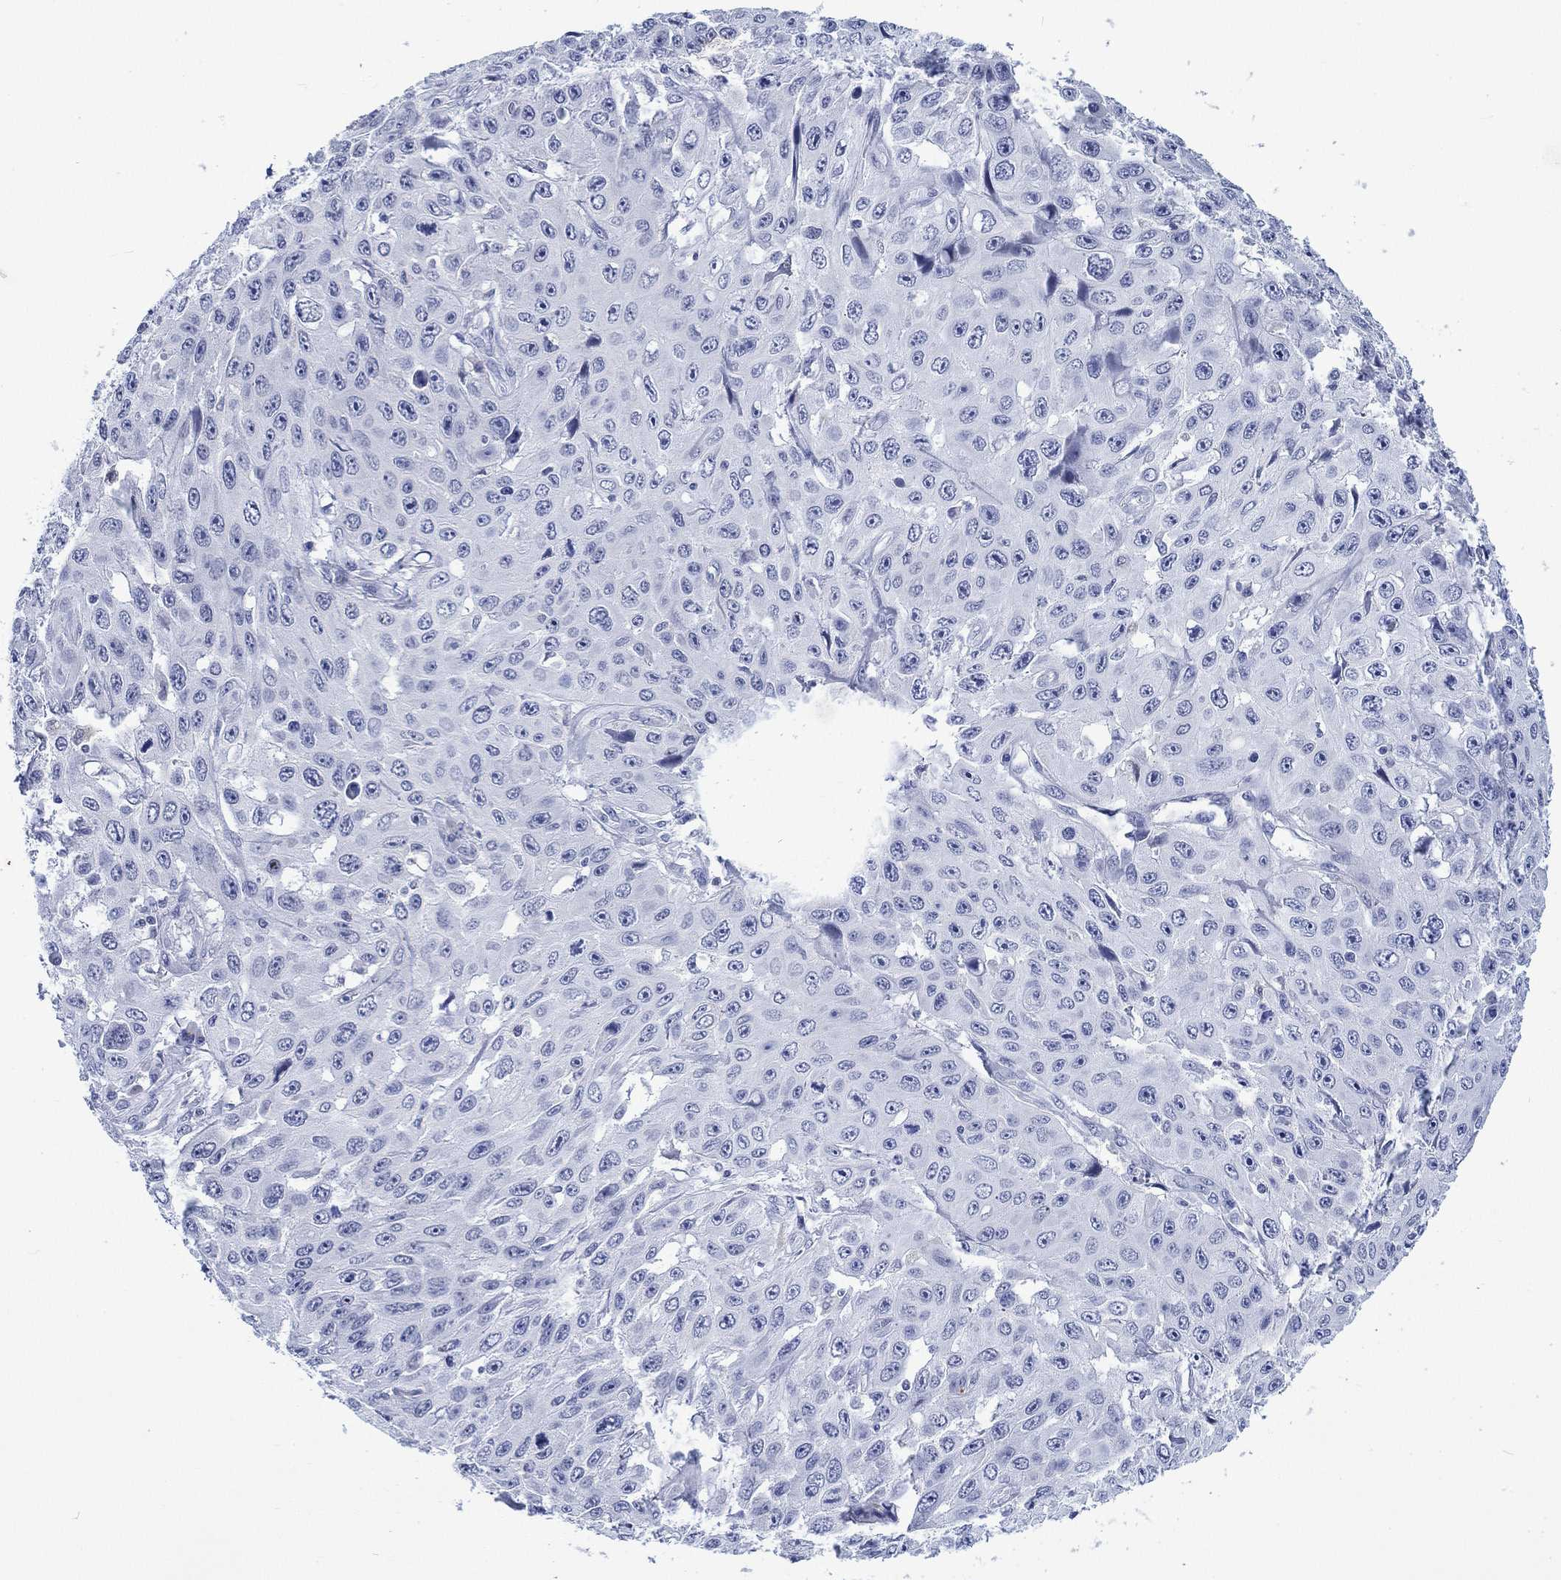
{"staining": {"intensity": "negative", "quantity": "none", "location": "none"}, "tissue": "skin cancer", "cell_type": "Tumor cells", "image_type": "cancer", "snomed": [{"axis": "morphology", "description": "Squamous cell carcinoma, NOS"}, {"axis": "topography", "description": "Skin"}], "caption": "Immunohistochemistry photomicrograph of neoplastic tissue: human skin cancer (squamous cell carcinoma) stained with DAB (3,3'-diaminobenzidine) exhibits no significant protein expression in tumor cells.", "gene": "KRT76", "patient": {"sex": "male", "age": 82}}